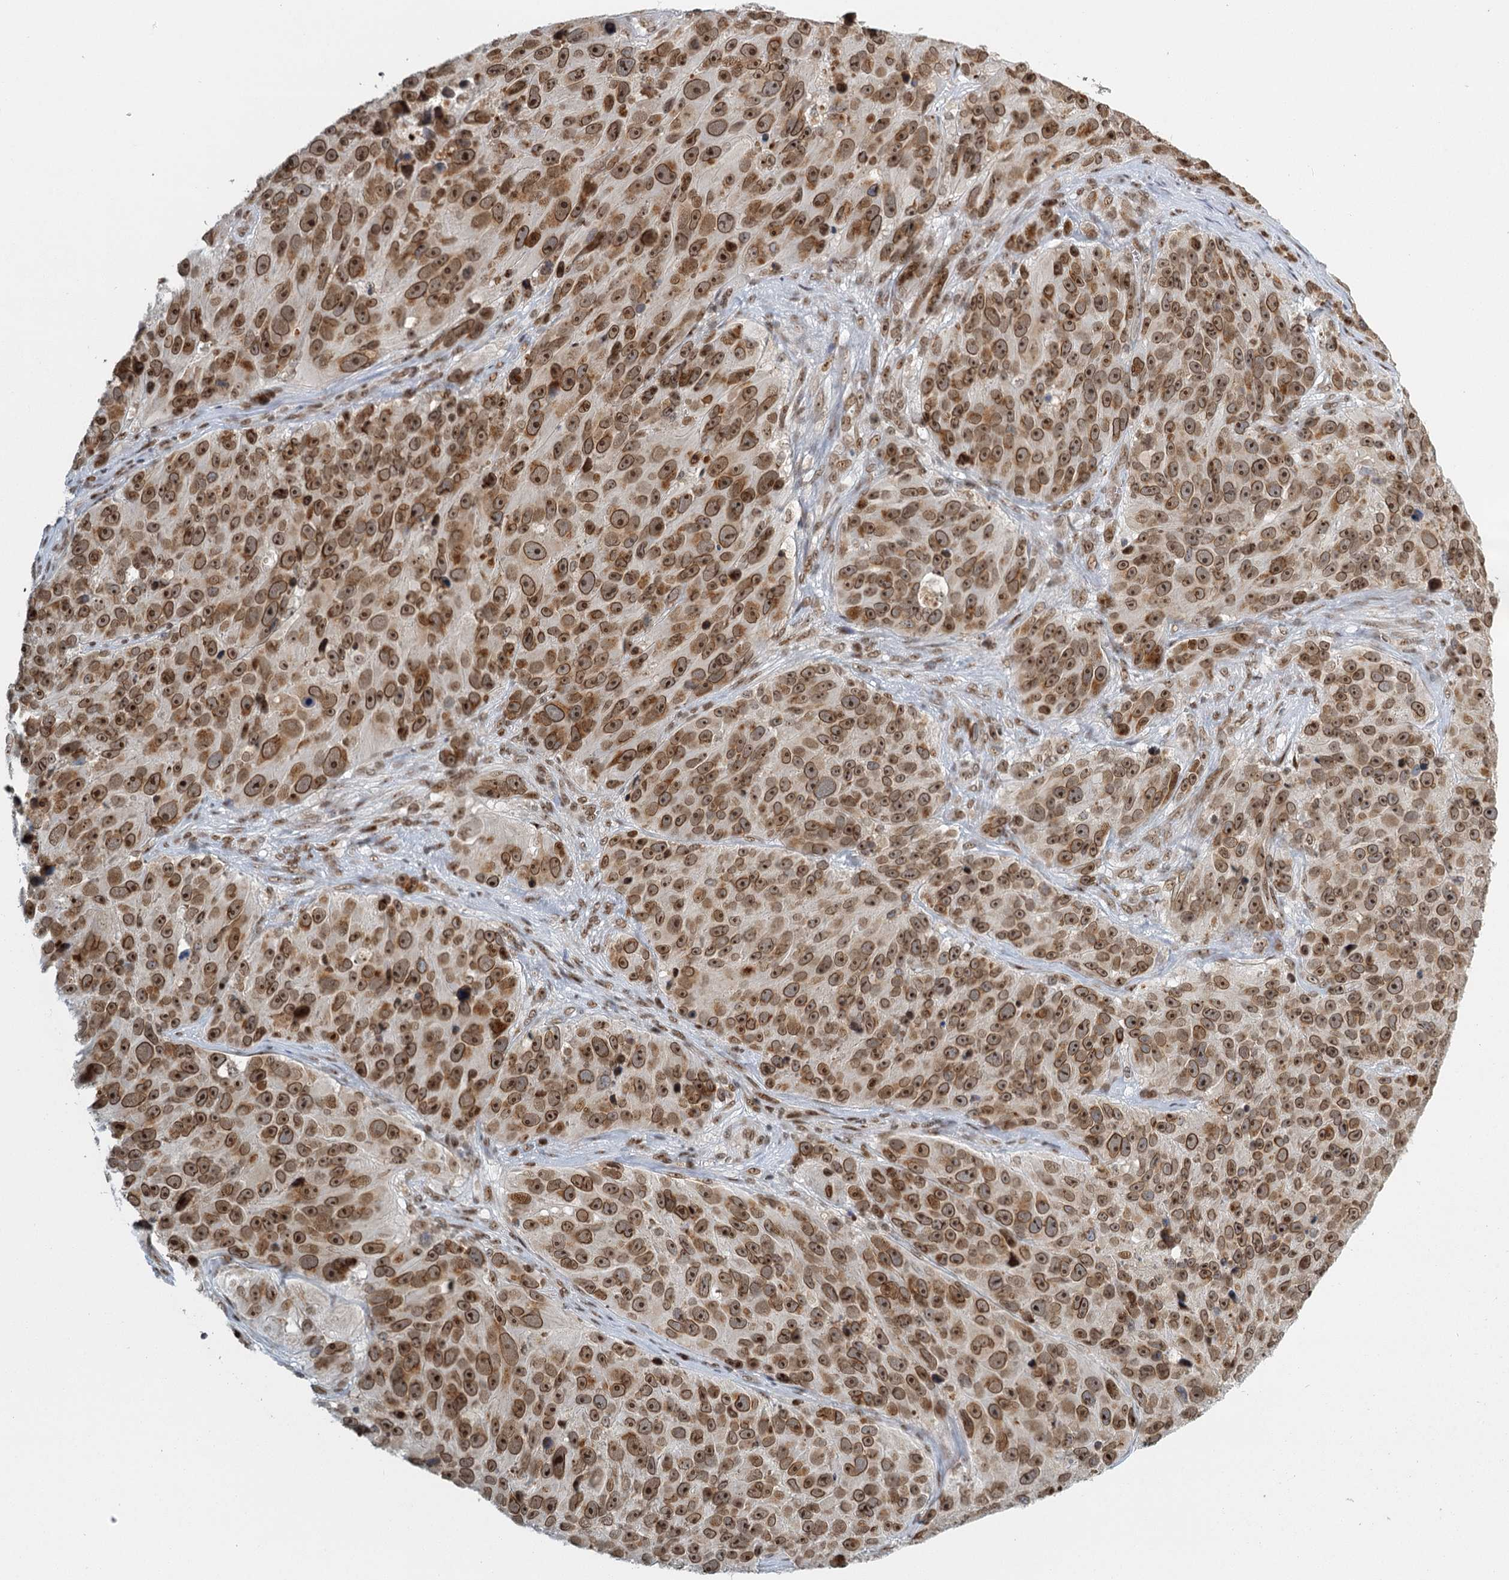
{"staining": {"intensity": "moderate", "quantity": "25%-75%", "location": "cytoplasmic/membranous,nuclear"}, "tissue": "melanoma", "cell_type": "Tumor cells", "image_type": "cancer", "snomed": [{"axis": "morphology", "description": "Malignant melanoma, NOS"}, {"axis": "topography", "description": "Skin"}], "caption": "Protein staining exhibits moderate cytoplasmic/membranous and nuclear staining in approximately 25%-75% of tumor cells in melanoma. Using DAB (brown) and hematoxylin (blue) stains, captured at high magnification using brightfield microscopy.", "gene": "TREX1", "patient": {"sex": "male", "age": 84}}